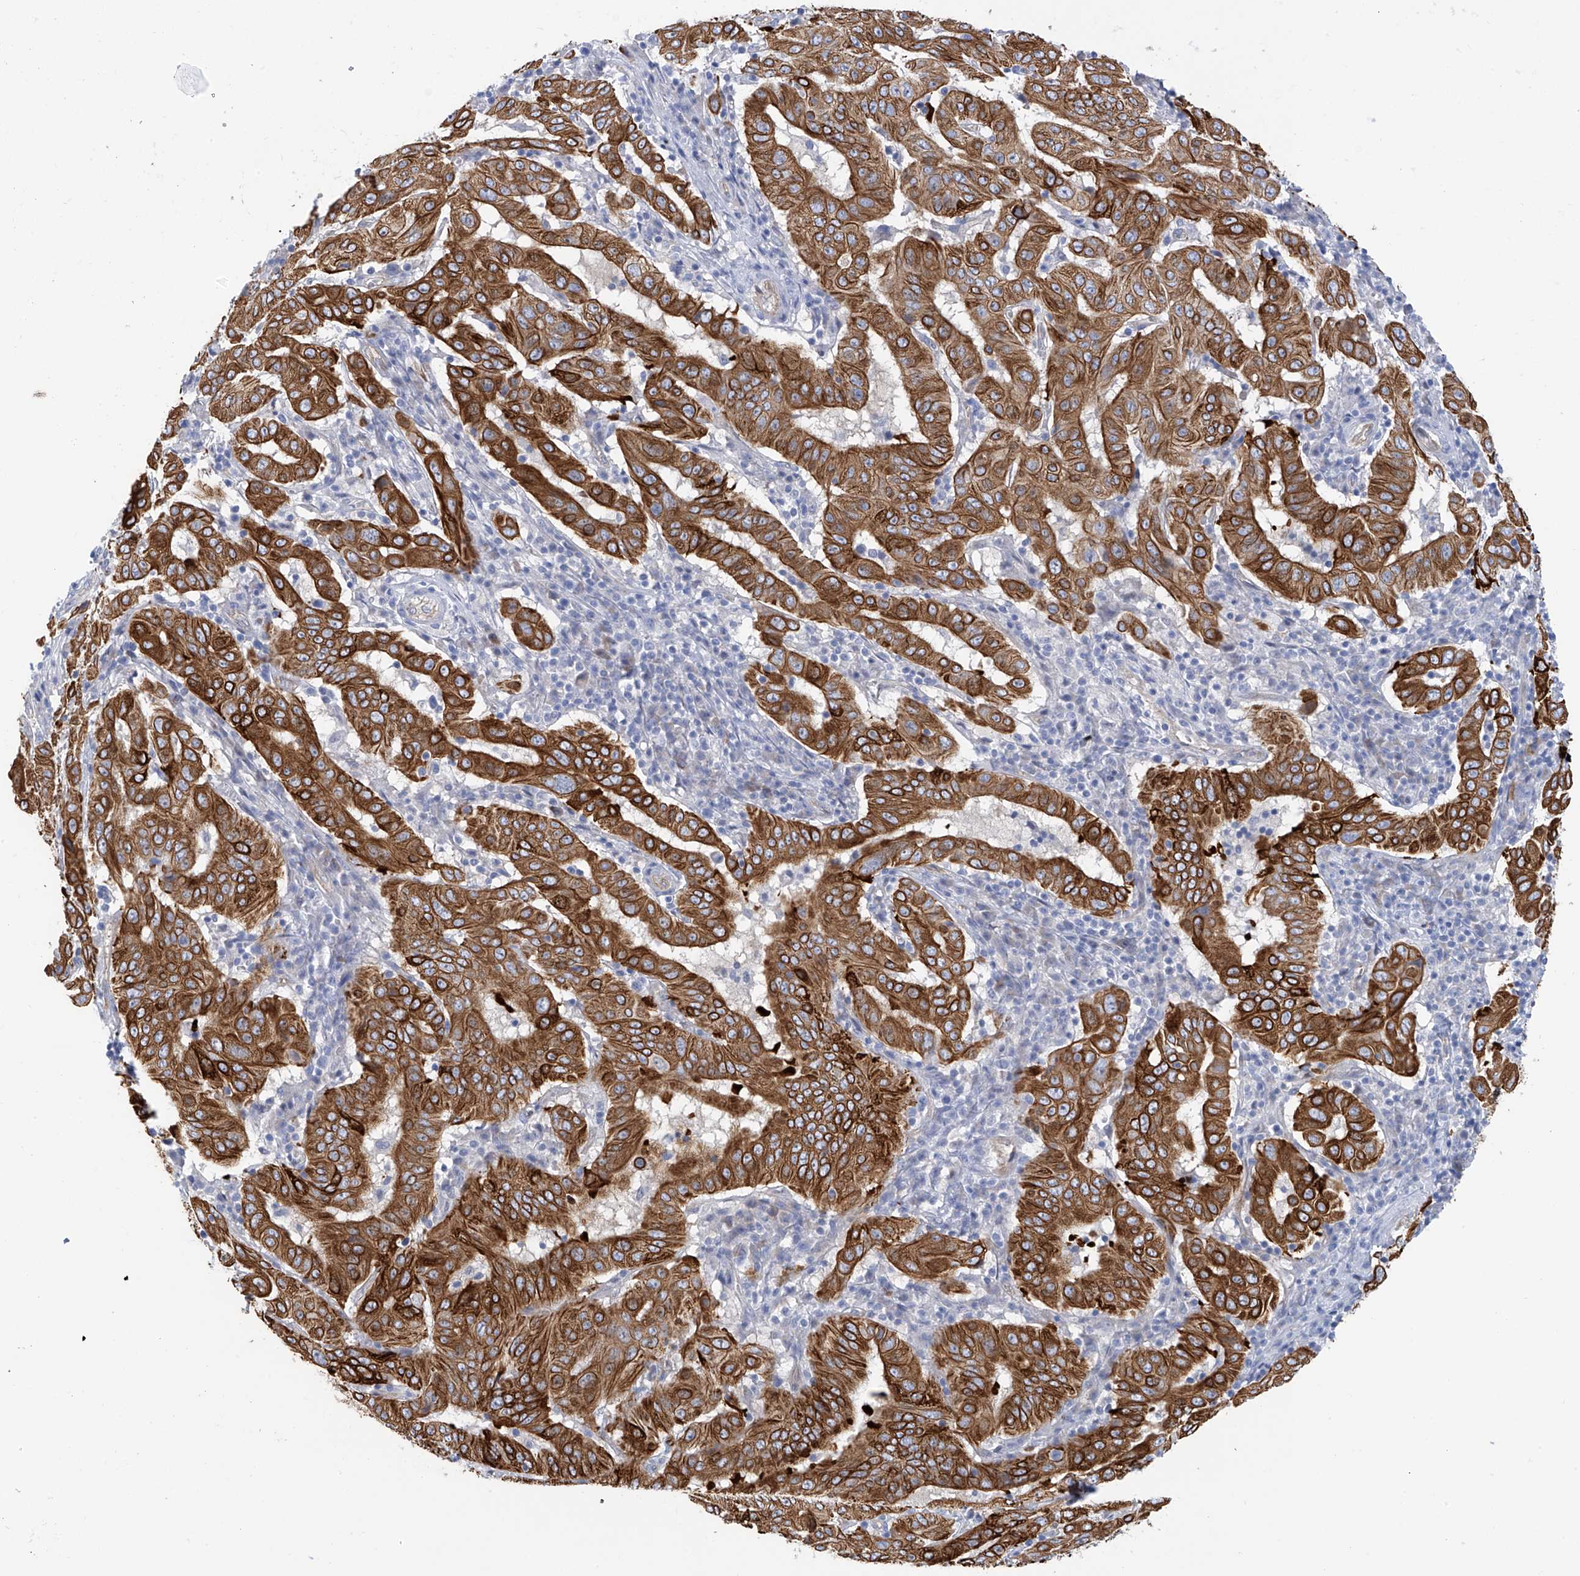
{"staining": {"intensity": "strong", "quantity": ">75%", "location": "cytoplasmic/membranous"}, "tissue": "pancreatic cancer", "cell_type": "Tumor cells", "image_type": "cancer", "snomed": [{"axis": "morphology", "description": "Adenocarcinoma, NOS"}, {"axis": "topography", "description": "Pancreas"}], "caption": "Human pancreatic adenocarcinoma stained for a protein (brown) displays strong cytoplasmic/membranous positive positivity in about >75% of tumor cells.", "gene": "PIK3C2B", "patient": {"sex": "male", "age": 63}}